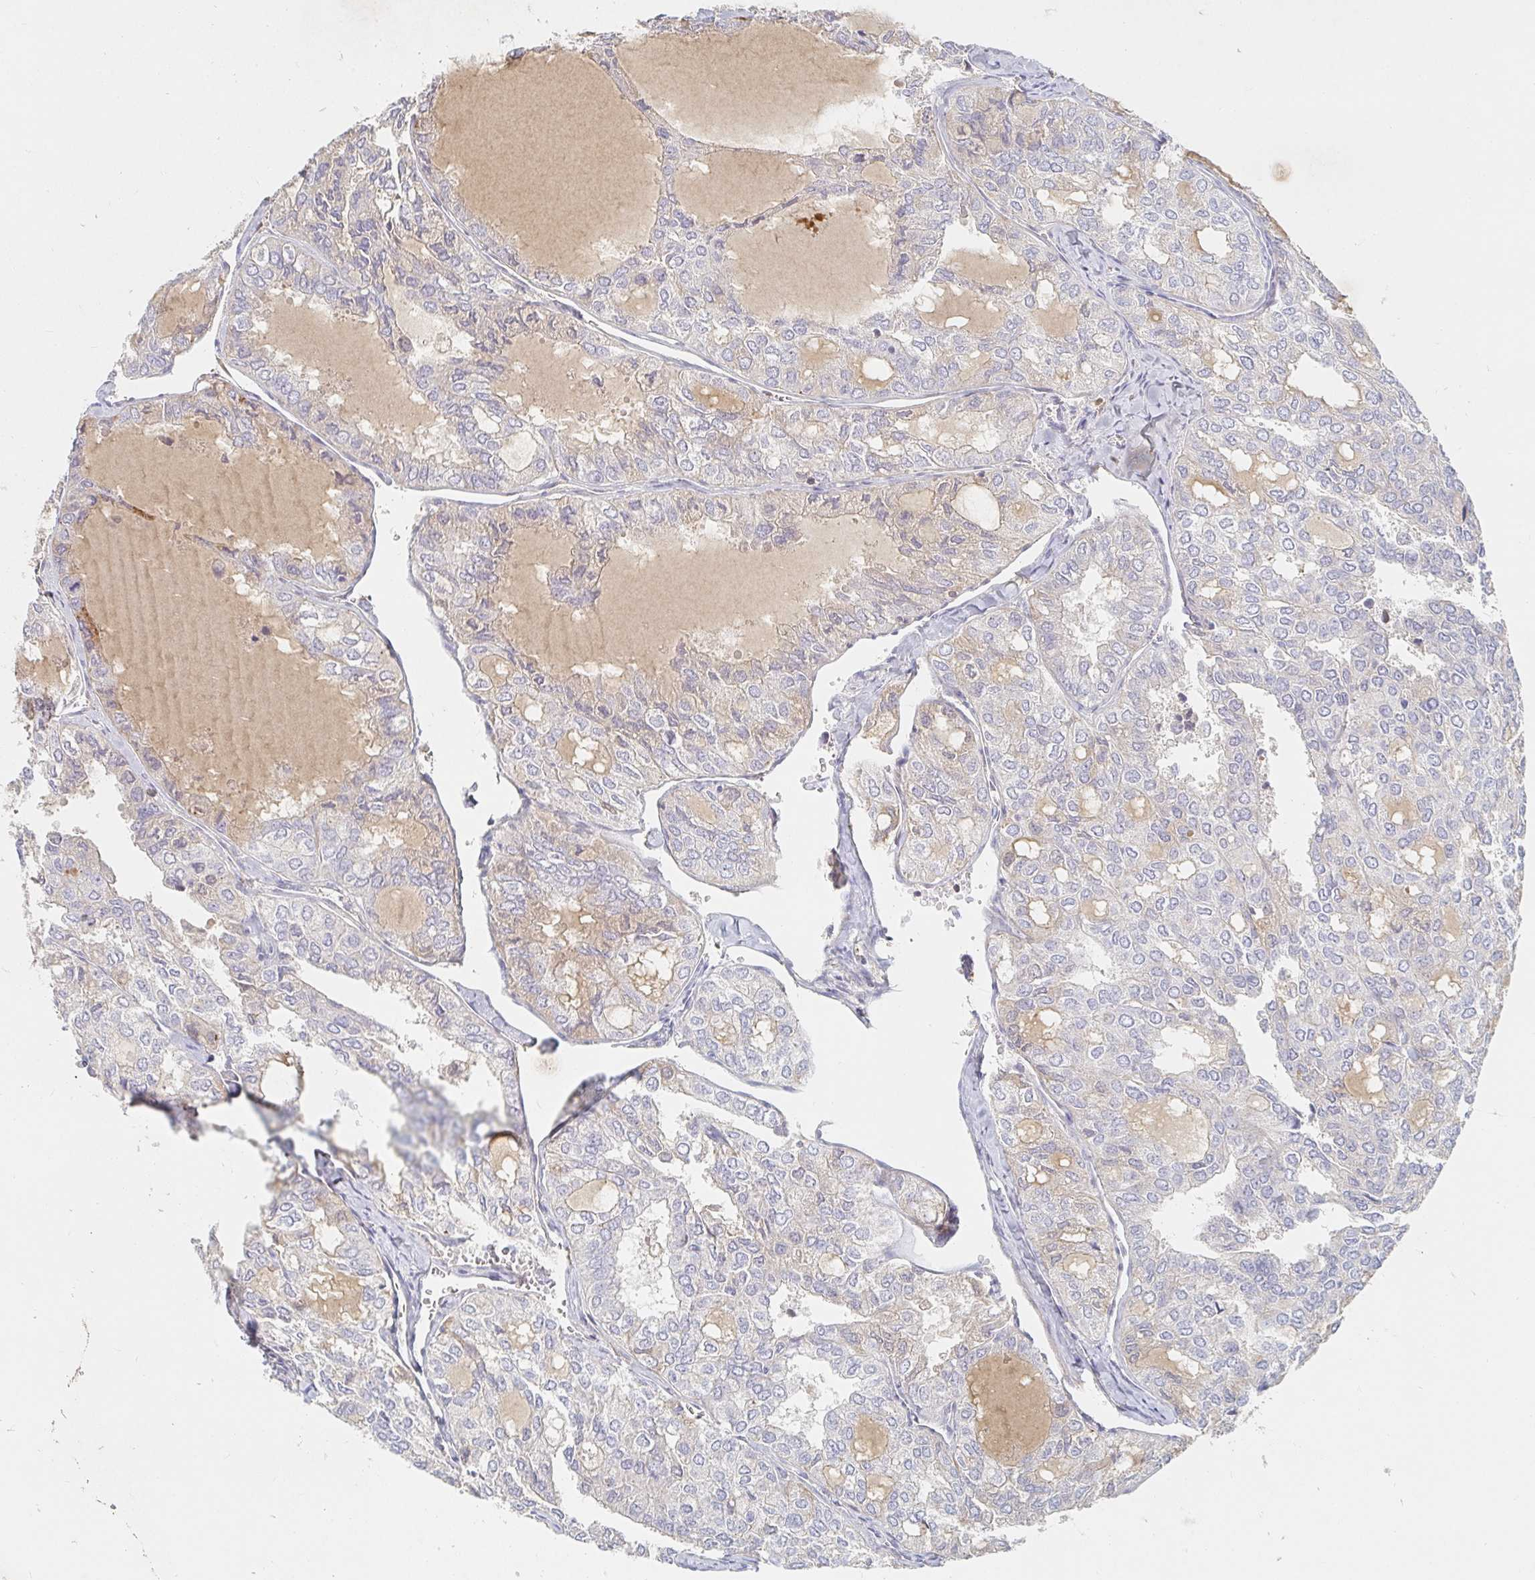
{"staining": {"intensity": "moderate", "quantity": "<25%", "location": "cytoplasmic/membranous"}, "tissue": "thyroid cancer", "cell_type": "Tumor cells", "image_type": "cancer", "snomed": [{"axis": "morphology", "description": "Follicular adenoma carcinoma, NOS"}, {"axis": "topography", "description": "Thyroid gland"}], "caption": "Protein analysis of follicular adenoma carcinoma (thyroid) tissue demonstrates moderate cytoplasmic/membranous expression in approximately <25% of tumor cells.", "gene": "NME9", "patient": {"sex": "male", "age": 75}}